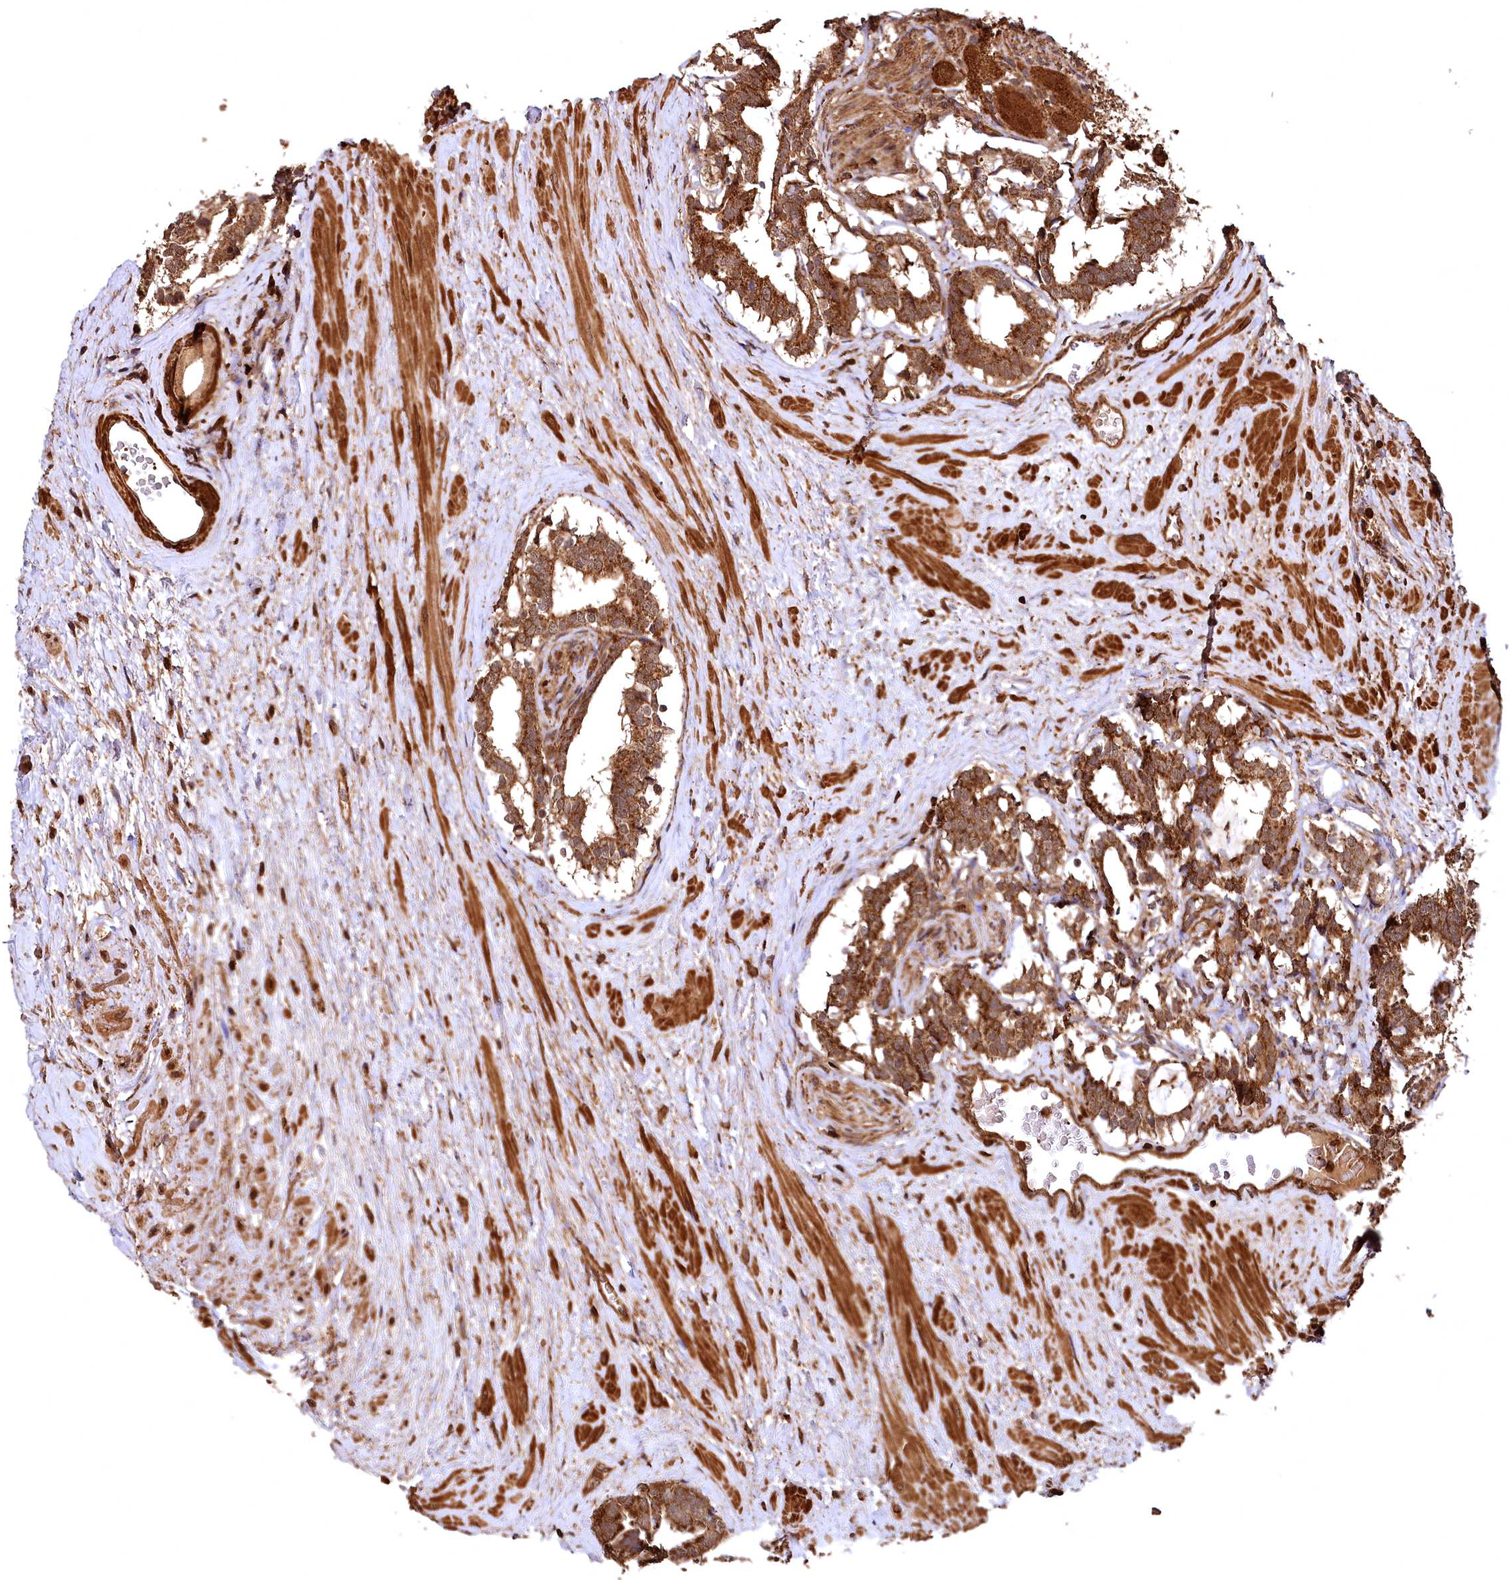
{"staining": {"intensity": "moderate", "quantity": ">75%", "location": "cytoplasmic/membranous"}, "tissue": "prostate cancer", "cell_type": "Tumor cells", "image_type": "cancer", "snomed": [{"axis": "morphology", "description": "Adenocarcinoma, High grade"}, {"axis": "topography", "description": "Prostate"}], "caption": "Prostate high-grade adenocarcinoma stained with a protein marker demonstrates moderate staining in tumor cells.", "gene": "STUB1", "patient": {"sex": "male", "age": 58}}